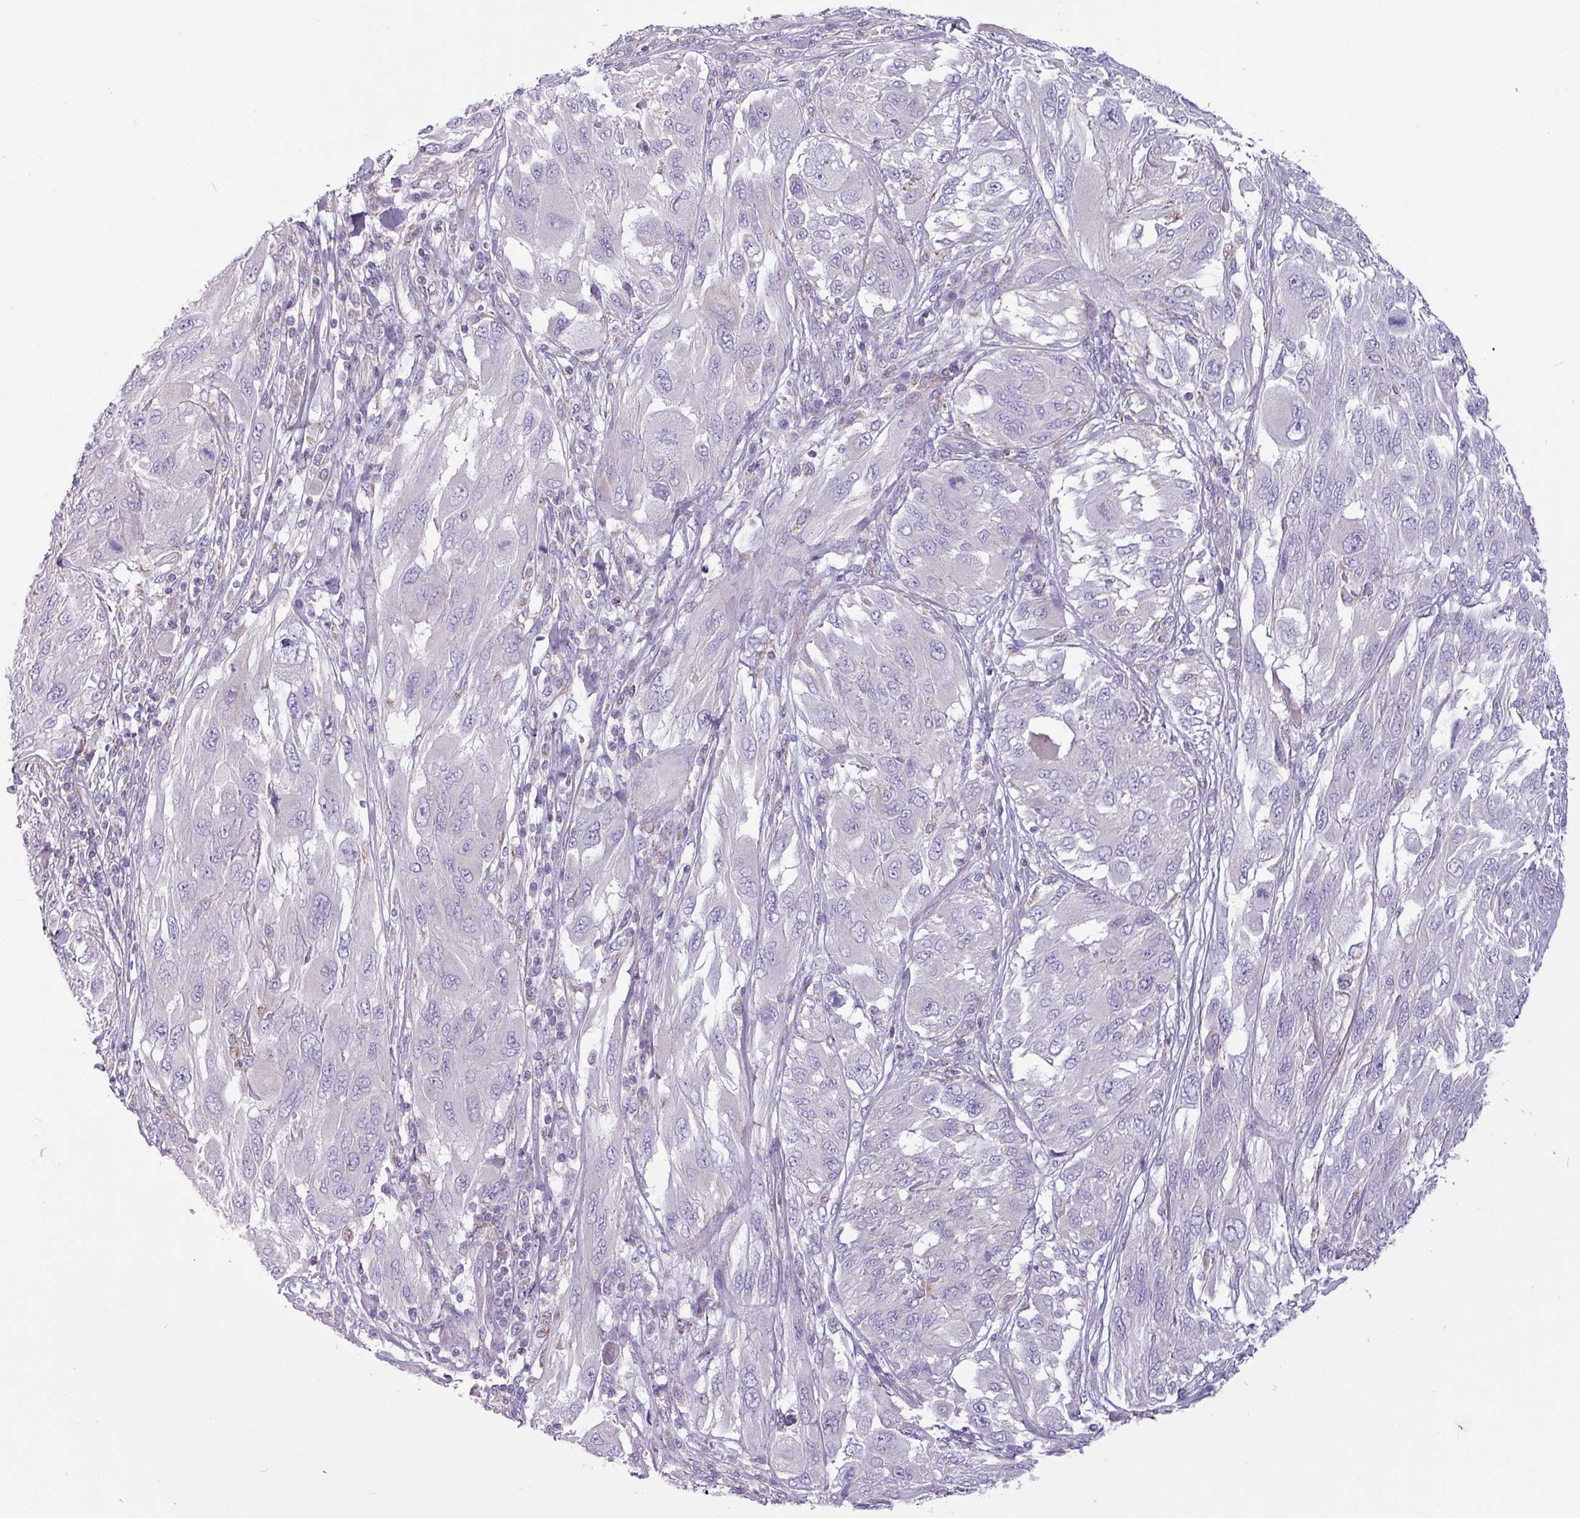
{"staining": {"intensity": "negative", "quantity": "none", "location": "none"}, "tissue": "melanoma", "cell_type": "Tumor cells", "image_type": "cancer", "snomed": [{"axis": "morphology", "description": "Malignant melanoma, NOS"}, {"axis": "topography", "description": "Skin"}], "caption": "The photomicrograph exhibits no significant expression in tumor cells of malignant melanoma. Brightfield microscopy of IHC stained with DAB (brown) and hematoxylin (blue), captured at high magnification.", "gene": "CAMK1", "patient": {"sex": "female", "age": 91}}